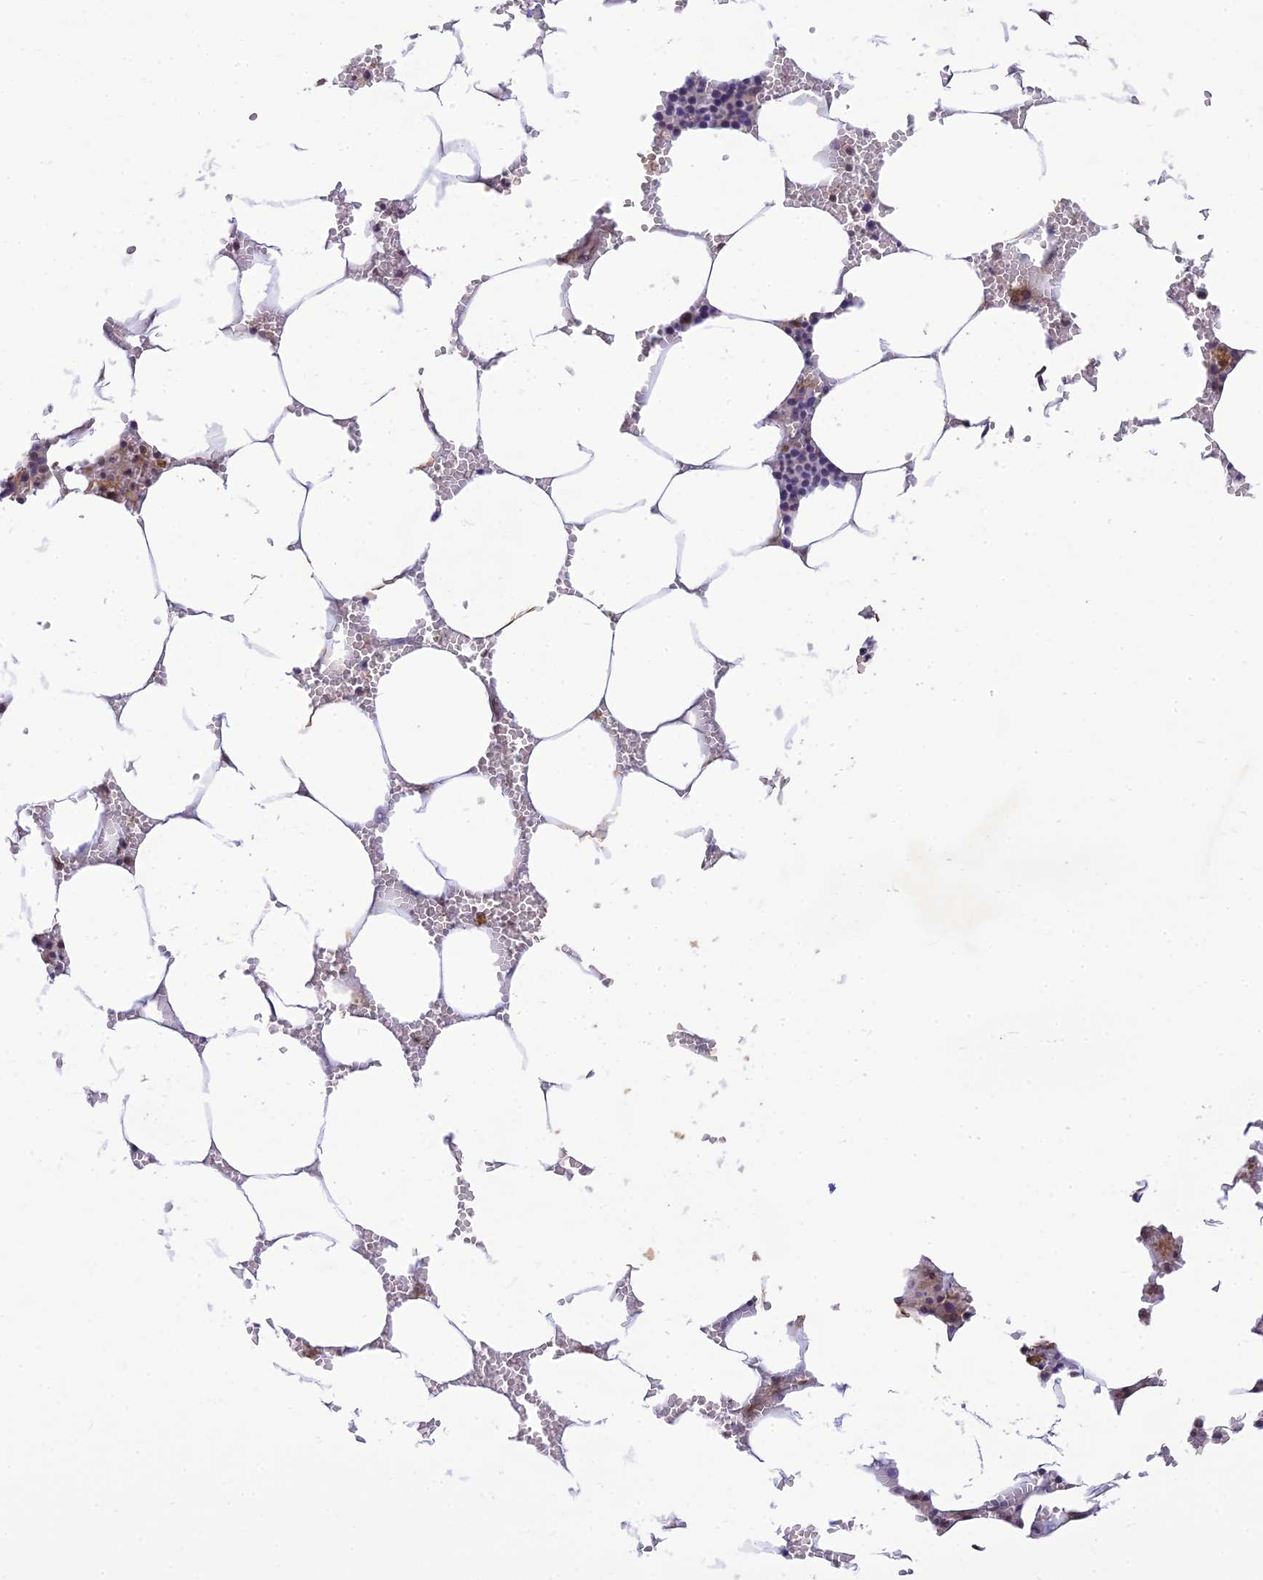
{"staining": {"intensity": "moderate", "quantity": "25%-75%", "location": "cytoplasmic/membranous,nuclear"}, "tissue": "bone marrow", "cell_type": "Hematopoietic cells", "image_type": "normal", "snomed": [{"axis": "morphology", "description": "Normal tissue, NOS"}, {"axis": "topography", "description": "Bone marrow"}], "caption": "Approximately 25%-75% of hematopoietic cells in normal human bone marrow show moderate cytoplasmic/membranous,nuclear protein staining as visualized by brown immunohistochemical staining.", "gene": "SKIC8", "patient": {"sex": "male", "age": 70}}